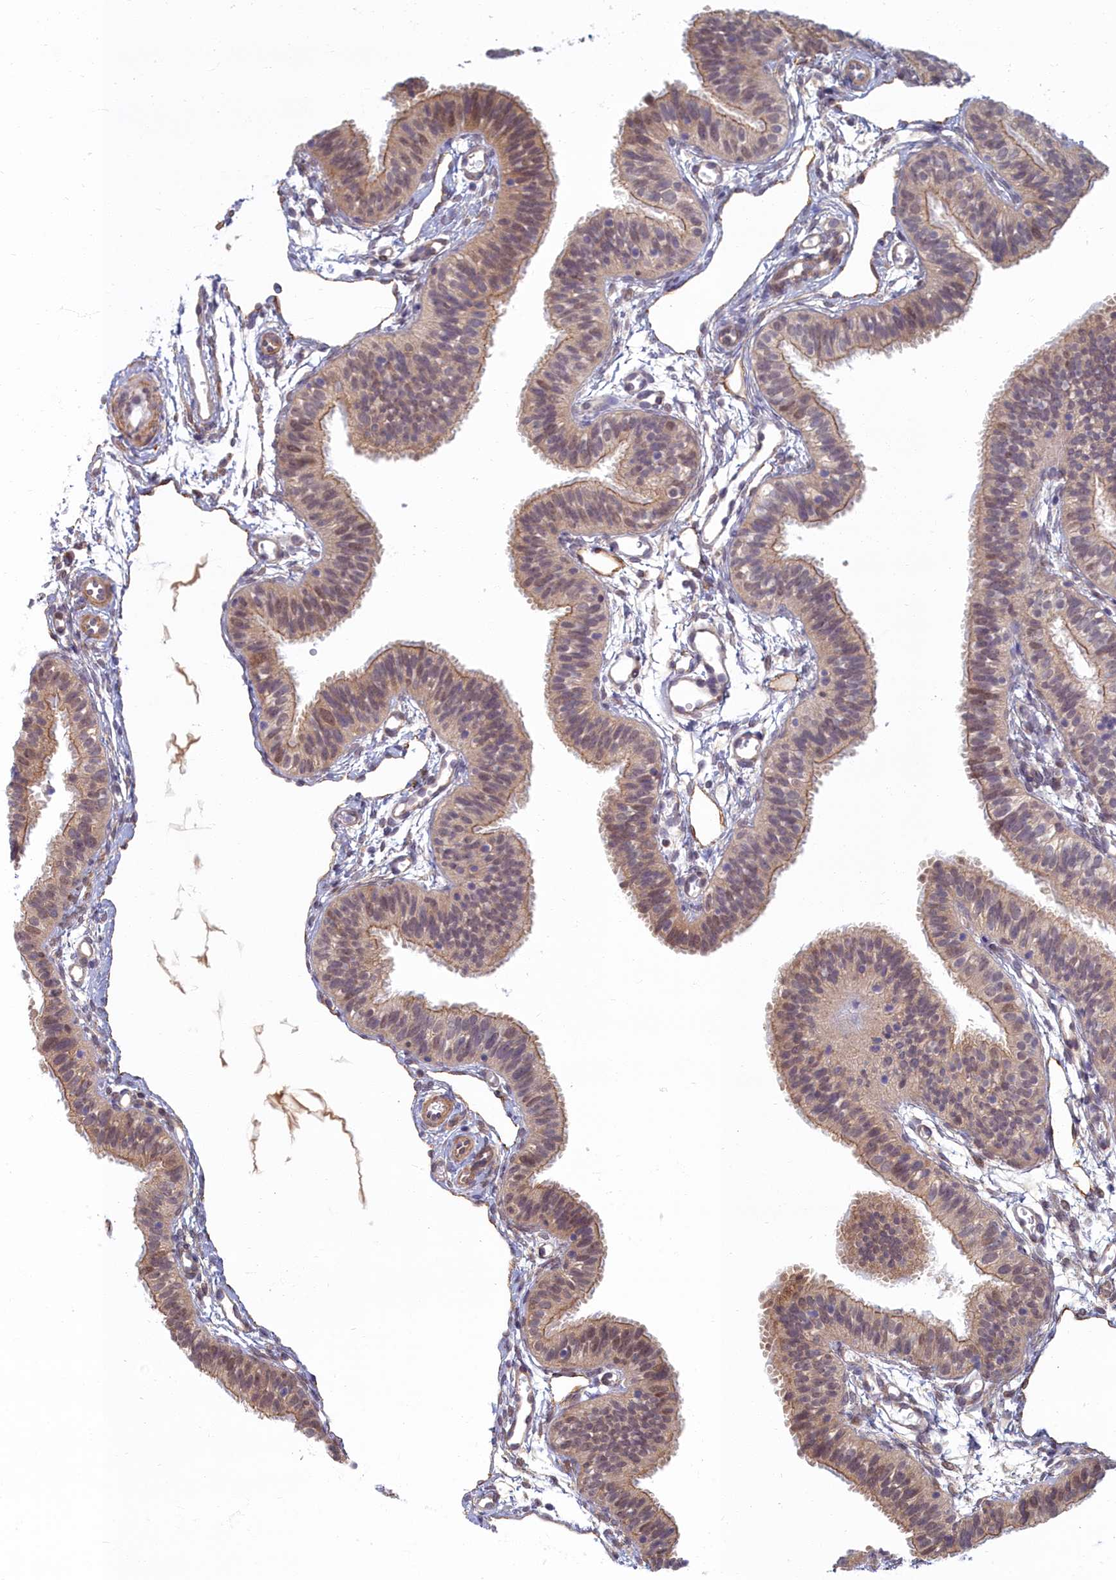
{"staining": {"intensity": "moderate", "quantity": "25%-75%", "location": "cytoplasmic/membranous,nuclear"}, "tissue": "fallopian tube", "cell_type": "Glandular cells", "image_type": "normal", "snomed": [{"axis": "morphology", "description": "Normal tissue, NOS"}, {"axis": "topography", "description": "Fallopian tube"}], "caption": "Protein expression analysis of normal fallopian tube exhibits moderate cytoplasmic/membranous,nuclear staining in about 25%-75% of glandular cells. (DAB = brown stain, brightfield microscopy at high magnification).", "gene": "MAK16", "patient": {"sex": "female", "age": 35}}